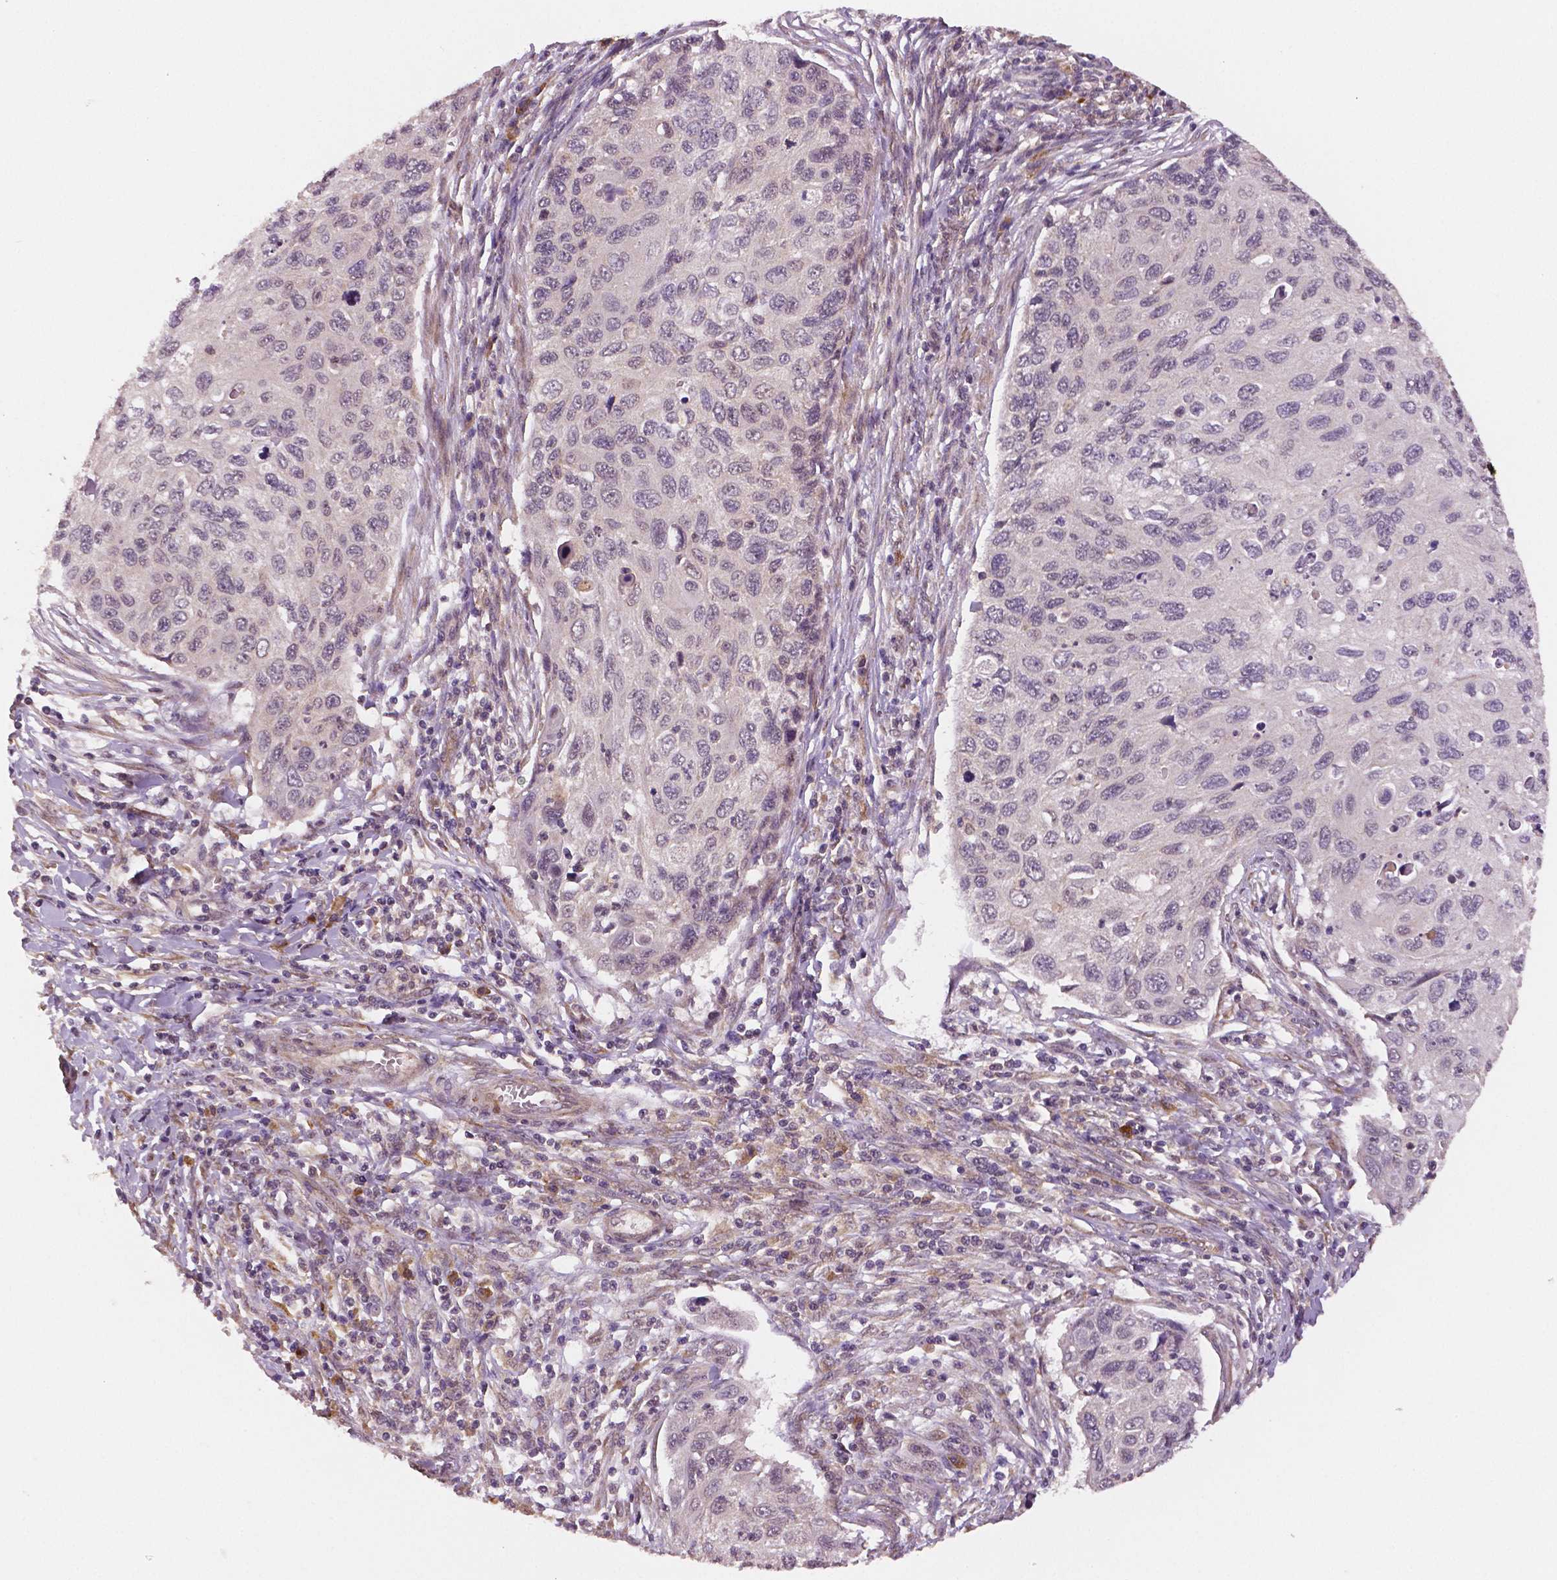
{"staining": {"intensity": "negative", "quantity": "none", "location": "none"}, "tissue": "cervical cancer", "cell_type": "Tumor cells", "image_type": "cancer", "snomed": [{"axis": "morphology", "description": "Squamous cell carcinoma, NOS"}, {"axis": "topography", "description": "Cervix"}], "caption": "Tumor cells are negative for brown protein staining in squamous cell carcinoma (cervical).", "gene": "STAT3", "patient": {"sex": "female", "age": 70}}